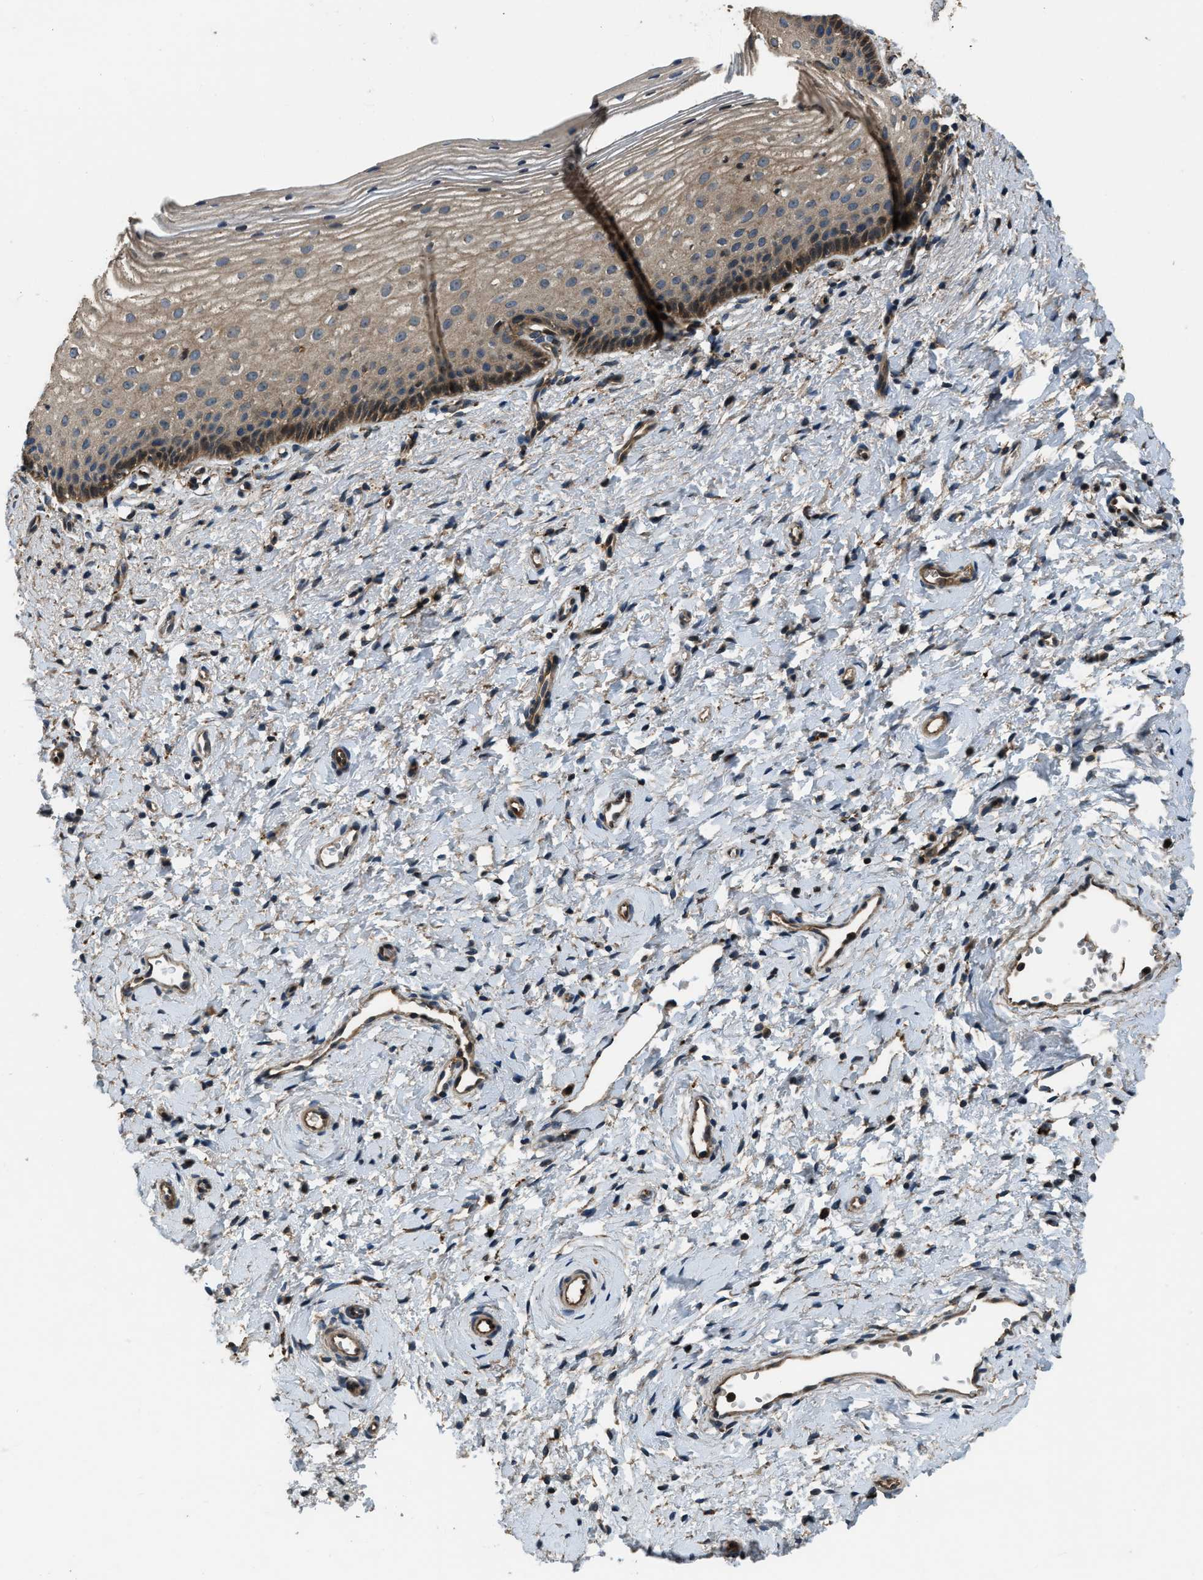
{"staining": {"intensity": "moderate", "quantity": ">75%", "location": "cytoplasmic/membranous"}, "tissue": "cervix", "cell_type": "Glandular cells", "image_type": "normal", "snomed": [{"axis": "morphology", "description": "Normal tissue, NOS"}, {"axis": "topography", "description": "Cervix"}], "caption": "The image demonstrates immunohistochemical staining of unremarkable cervix. There is moderate cytoplasmic/membranous positivity is present in approximately >75% of glandular cells. (DAB (3,3'-diaminobenzidine) IHC, brown staining for protein, blue staining for nuclei).", "gene": "GGH", "patient": {"sex": "female", "age": 72}}